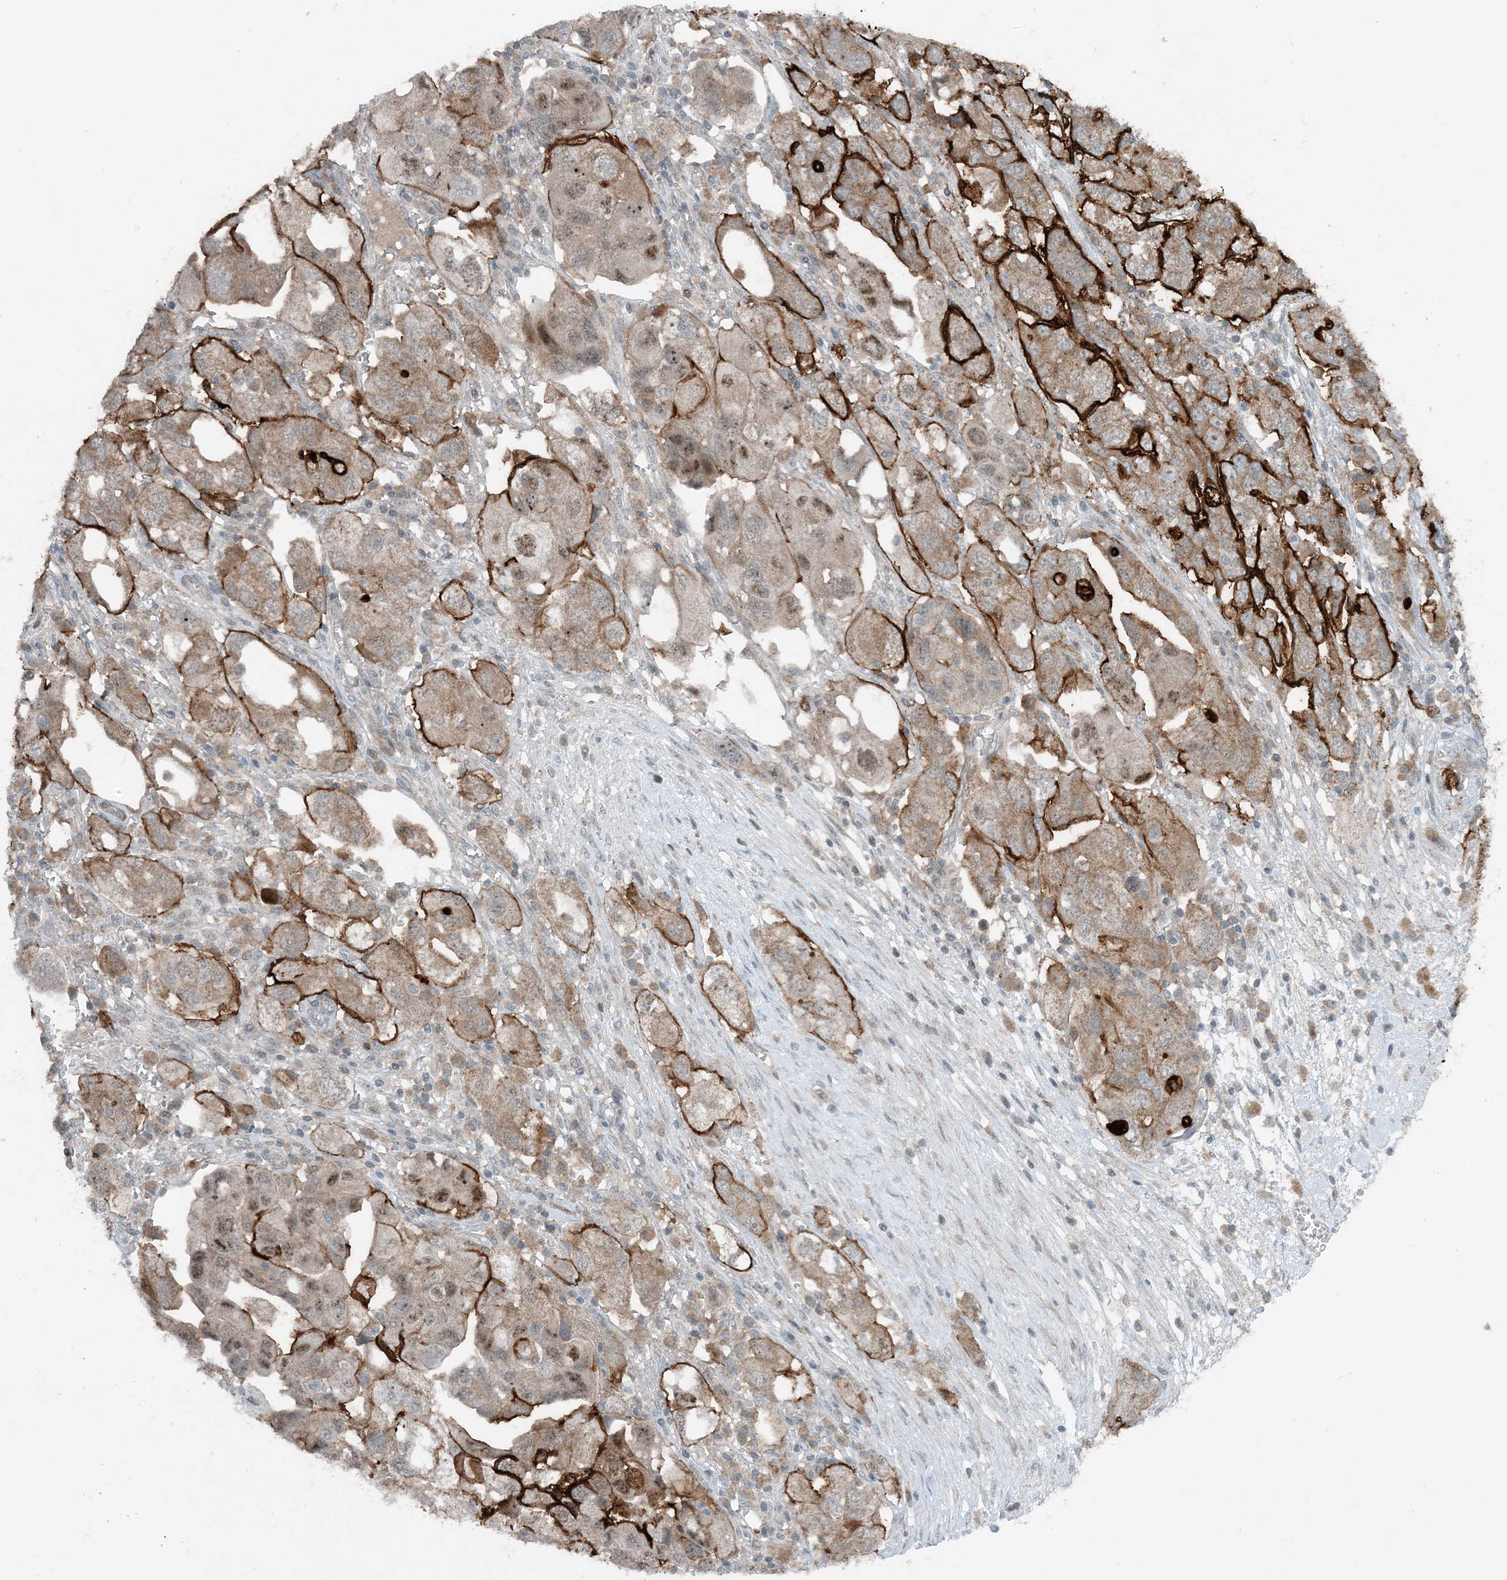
{"staining": {"intensity": "moderate", "quantity": "25%-75%", "location": "cytoplasmic/membranous,nuclear"}, "tissue": "ovarian cancer", "cell_type": "Tumor cells", "image_type": "cancer", "snomed": [{"axis": "morphology", "description": "Carcinoma, NOS"}, {"axis": "morphology", "description": "Cystadenocarcinoma, serous, NOS"}, {"axis": "topography", "description": "Ovary"}], "caption": "Ovarian cancer stained with a brown dye shows moderate cytoplasmic/membranous and nuclear positive staining in approximately 25%-75% of tumor cells.", "gene": "MITD1", "patient": {"sex": "female", "age": 69}}